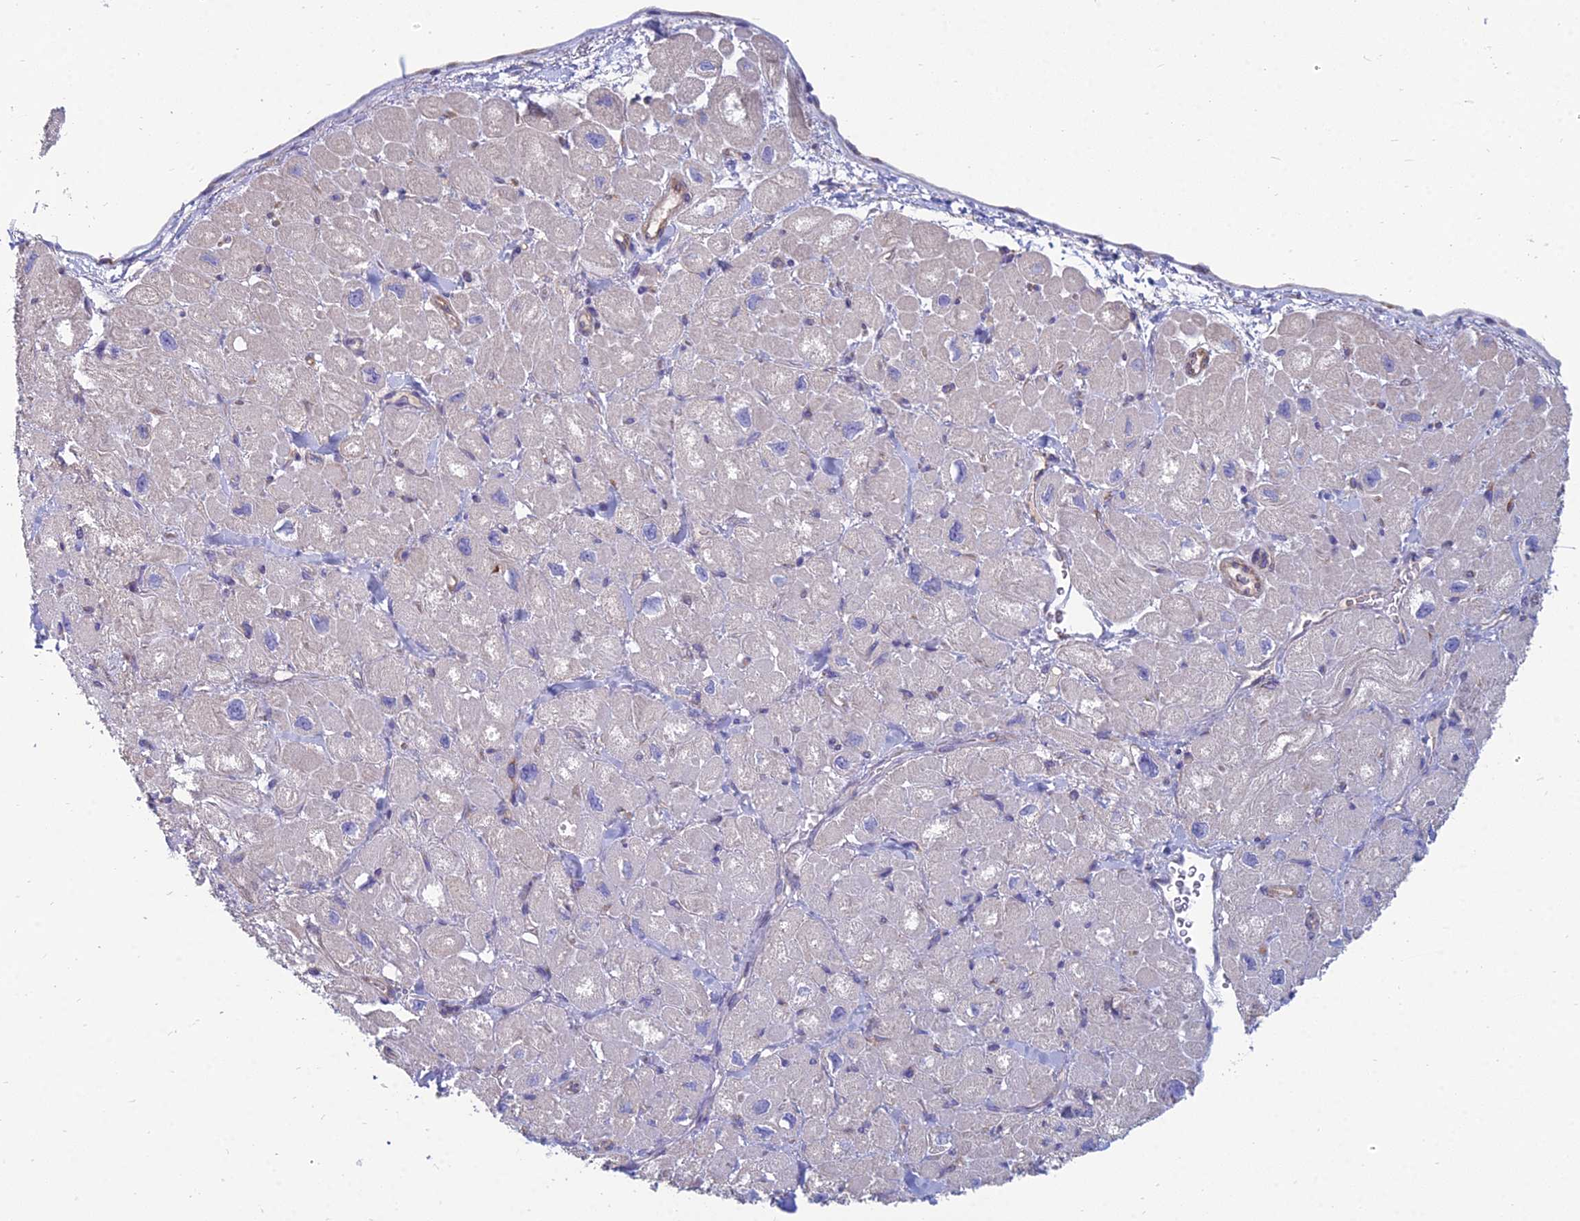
{"staining": {"intensity": "weak", "quantity": "<25%", "location": "cytoplasmic/membranous"}, "tissue": "heart muscle", "cell_type": "Cardiomyocytes", "image_type": "normal", "snomed": [{"axis": "morphology", "description": "Normal tissue, NOS"}, {"axis": "topography", "description": "Heart"}], "caption": "Photomicrograph shows no significant protein positivity in cardiomyocytes of unremarkable heart muscle. Nuclei are stained in blue.", "gene": "TXLNA", "patient": {"sex": "male", "age": 65}}